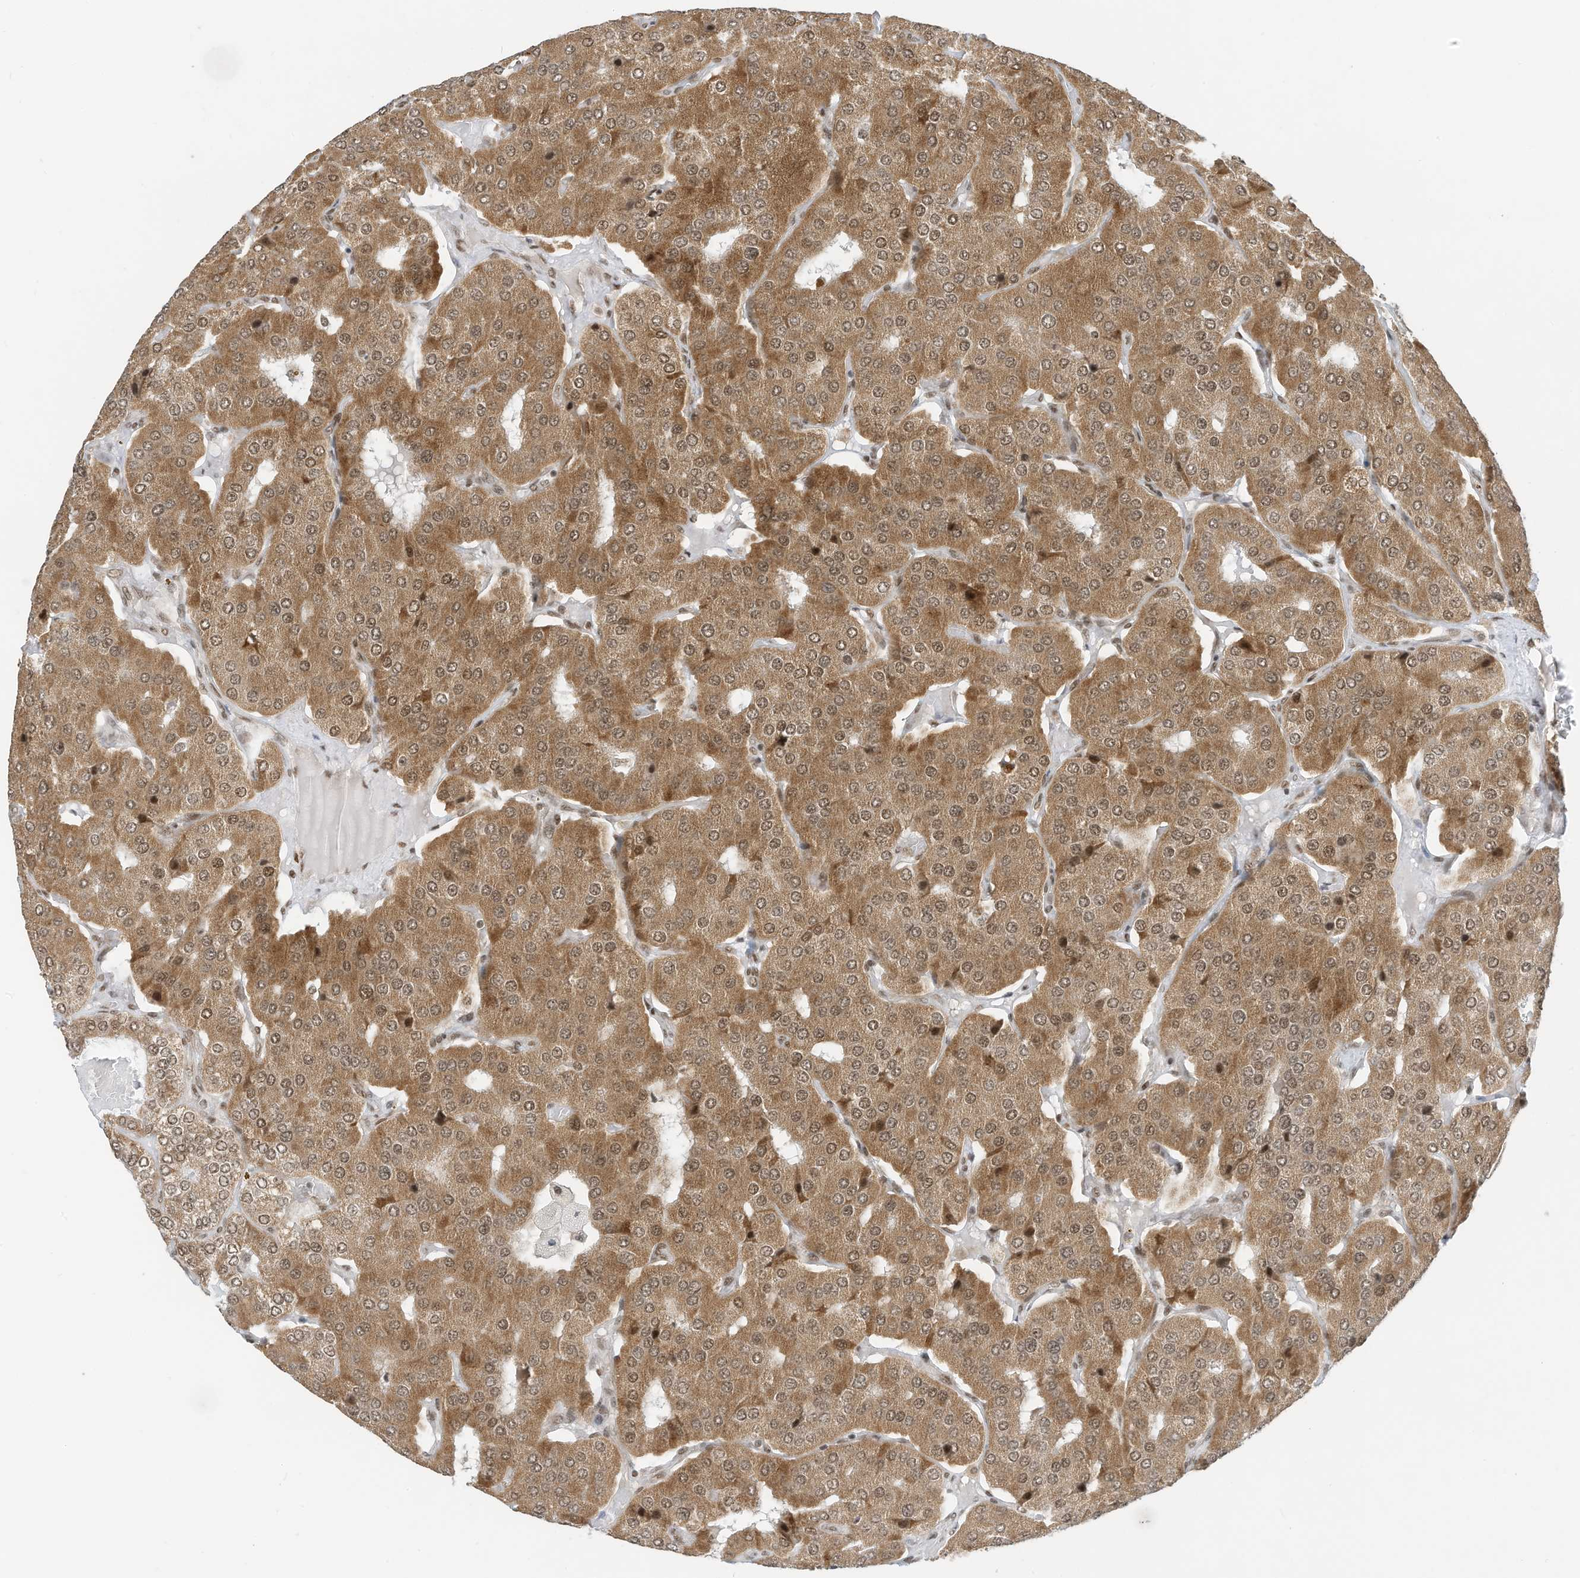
{"staining": {"intensity": "moderate", "quantity": ">75%", "location": "cytoplasmic/membranous,nuclear"}, "tissue": "parathyroid gland", "cell_type": "Glandular cells", "image_type": "normal", "snomed": [{"axis": "morphology", "description": "Normal tissue, NOS"}, {"axis": "morphology", "description": "Adenoma, NOS"}, {"axis": "topography", "description": "Parathyroid gland"}], "caption": "DAB immunohistochemical staining of normal human parathyroid gland shows moderate cytoplasmic/membranous,nuclear protein positivity in about >75% of glandular cells. (IHC, brightfield microscopy, high magnification).", "gene": "AURKAIP1", "patient": {"sex": "female", "age": 86}}